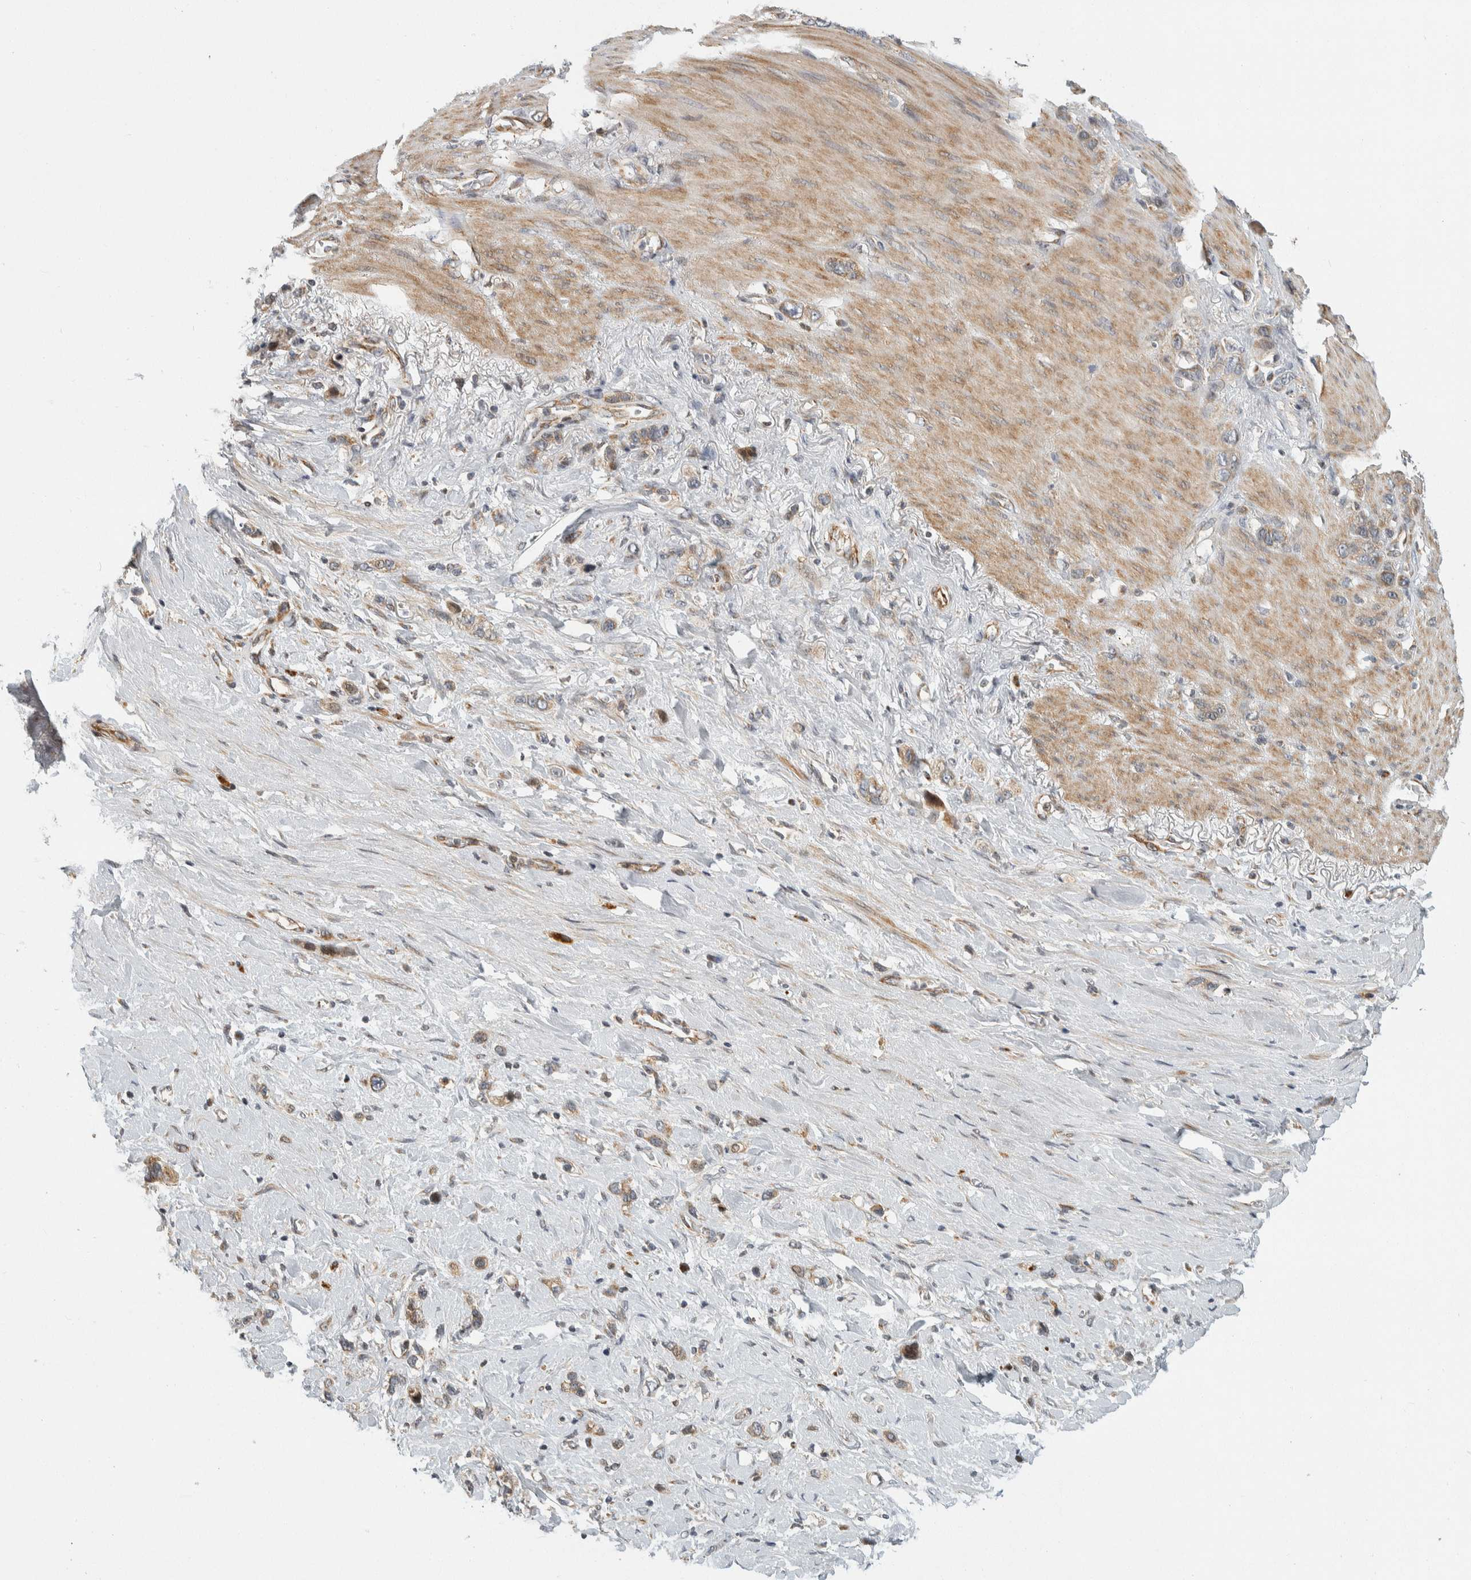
{"staining": {"intensity": "moderate", "quantity": ">75%", "location": "cytoplasmic/membranous"}, "tissue": "stomach cancer", "cell_type": "Tumor cells", "image_type": "cancer", "snomed": [{"axis": "morphology", "description": "Normal tissue, NOS"}, {"axis": "morphology", "description": "Adenocarcinoma, NOS"}, {"axis": "morphology", "description": "Adenocarcinoma, High grade"}, {"axis": "topography", "description": "Stomach, upper"}, {"axis": "topography", "description": "Stomach"}], "caption": "IHC micrograph of human stomach cancer (adenocarcinoma) stained for a protein (brown), which shows medium levels of moderate cytoplasmic/membranous expression in approximately >75% of tumor cells.", "gene": "AFP", "patient": {"sex": "female", "age": 65}}